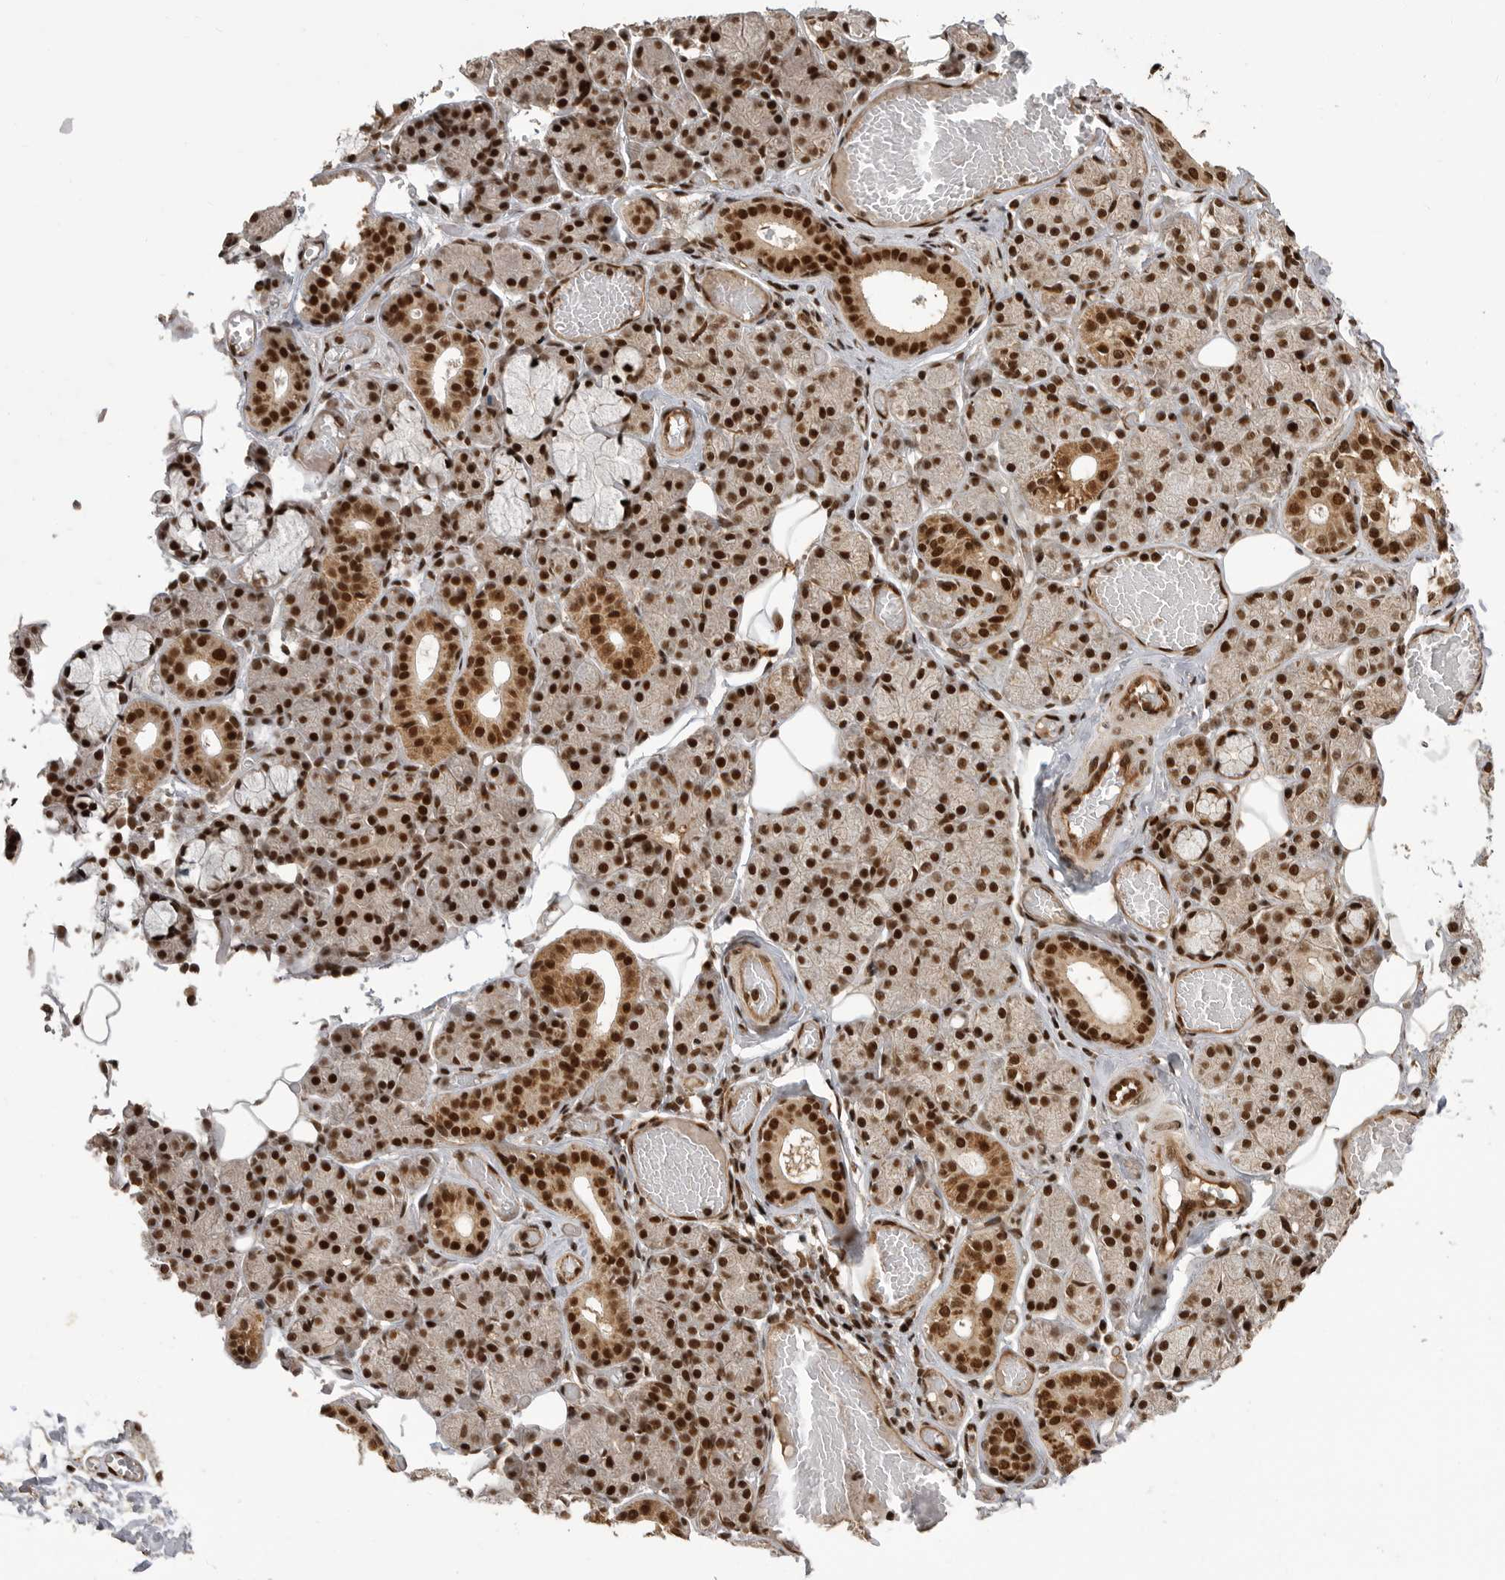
{"staining": {"intensity": "strong", "quantity": ">75%", "location": "cytoplasmic/membranous,nuclear"}, "tissue": "salivary gland", "cell_type": "Glandular cells", "image_type": "normal", "snomed": [{"axis": "morphology", "description": "Normal tissue, NOS"}, {"axis": "topography", "description": "Salivary gland"}], "caption": "High-magnification brightfield microscopy of benign salivary gland stained with DAB (brown) and counterstained with hematoxylin (blue). glandular cells exhibit strong cytoplasmic/membranous,nuclear expression is present in about>75% of cells.", "gene": "PPP1R8", "patient": {"sex": "male", "age": 63}}